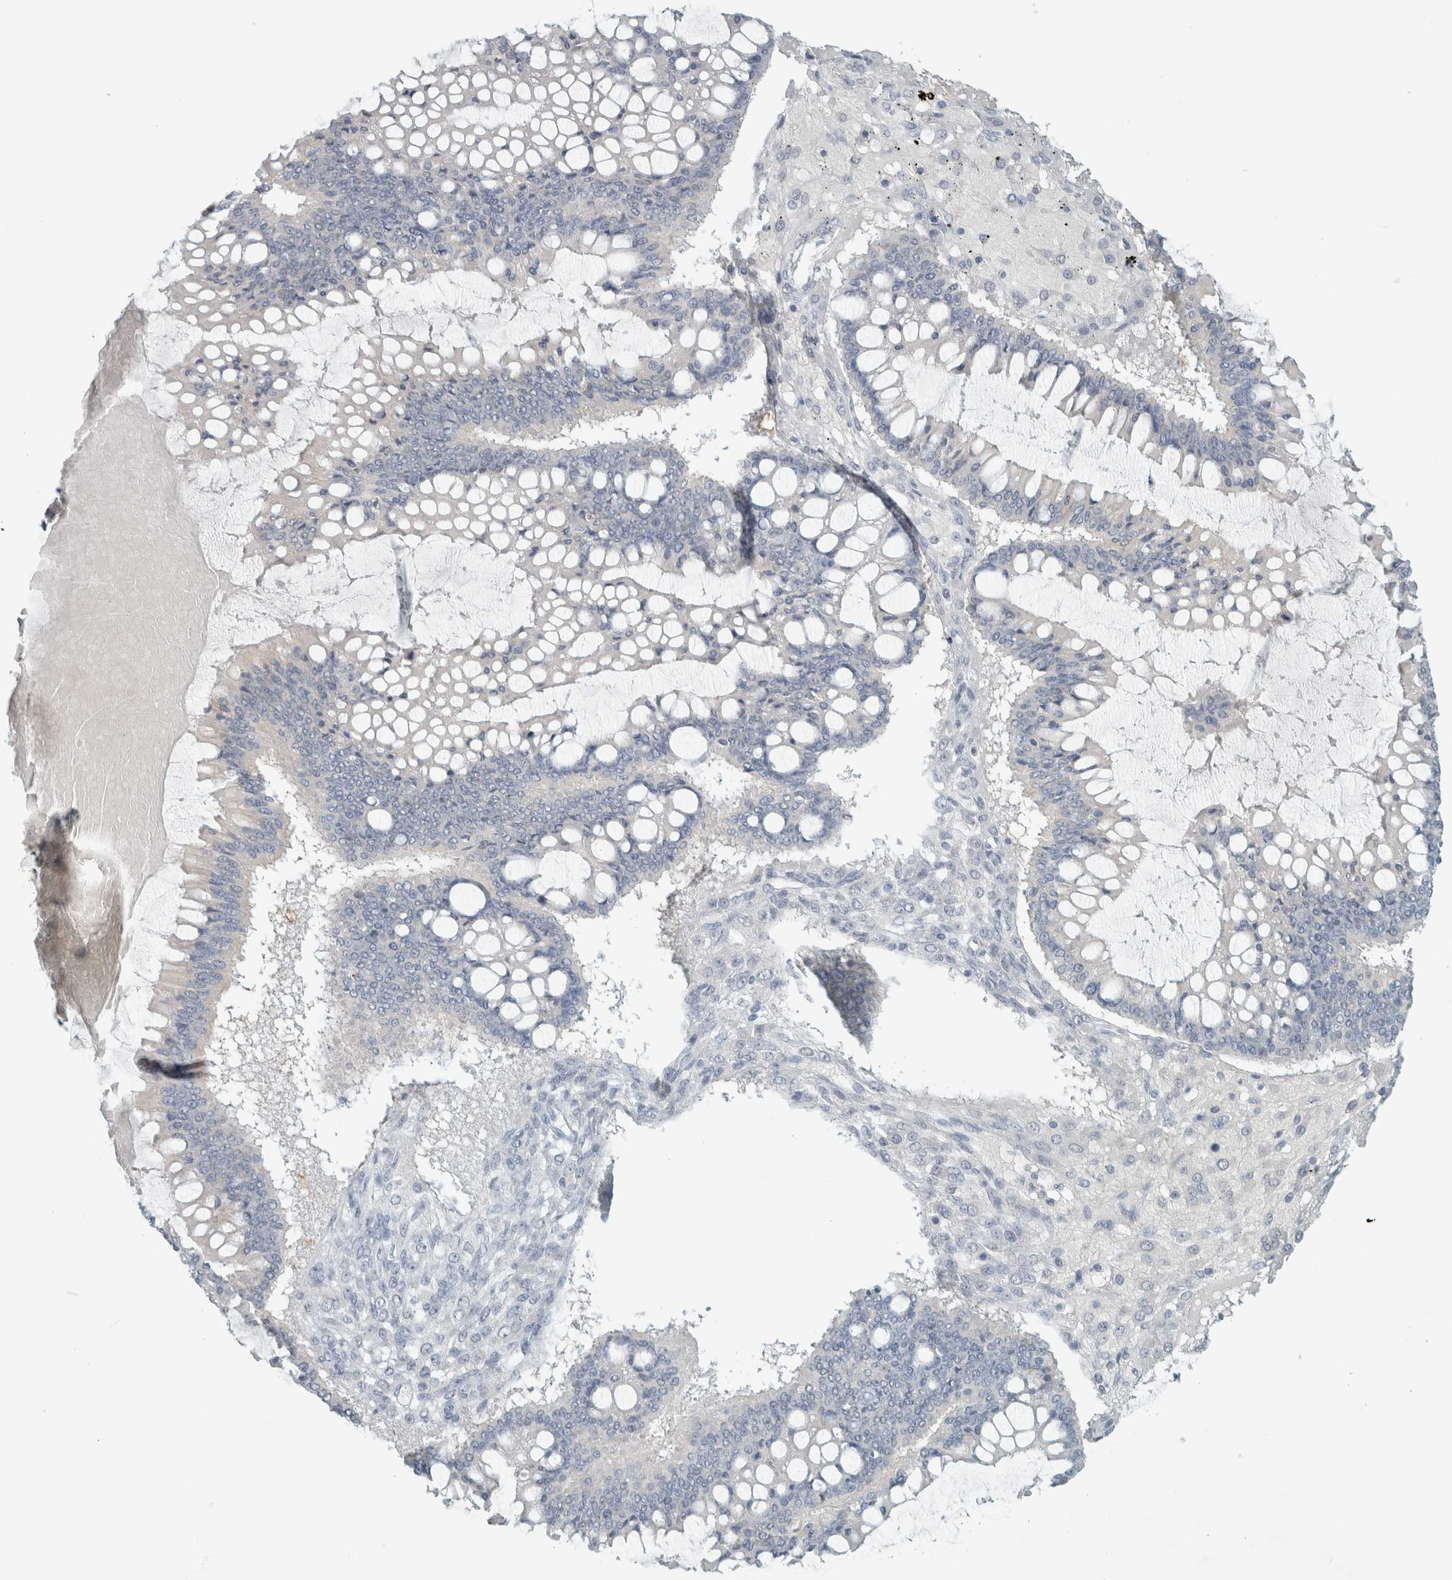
{"staining": {"intensity": "negative", "quantity": "none", "location": "none"}, "tissue": "ovarian cancer", "cell_type": "Tumor cells", "image_type": "cancer", "snomed": [{"axis": "morphology", "description": "Cystadenocarcinoma, mucinous, NOS"}, {"axis": "topography", "description": "Ovary"}], "caption": "There is no significant staining in tumor cells of ovarian mucinous cystadenocarcinoma. The staining was performed using DAB (3,3'-diaminobenzidine) to visualize the protein expression in brown, while the nuclei were stained in blue with hematoxylin (Magnification: 20x).", "gene": "TRIT1", "patient": {"sex": "female", "age": 73}}